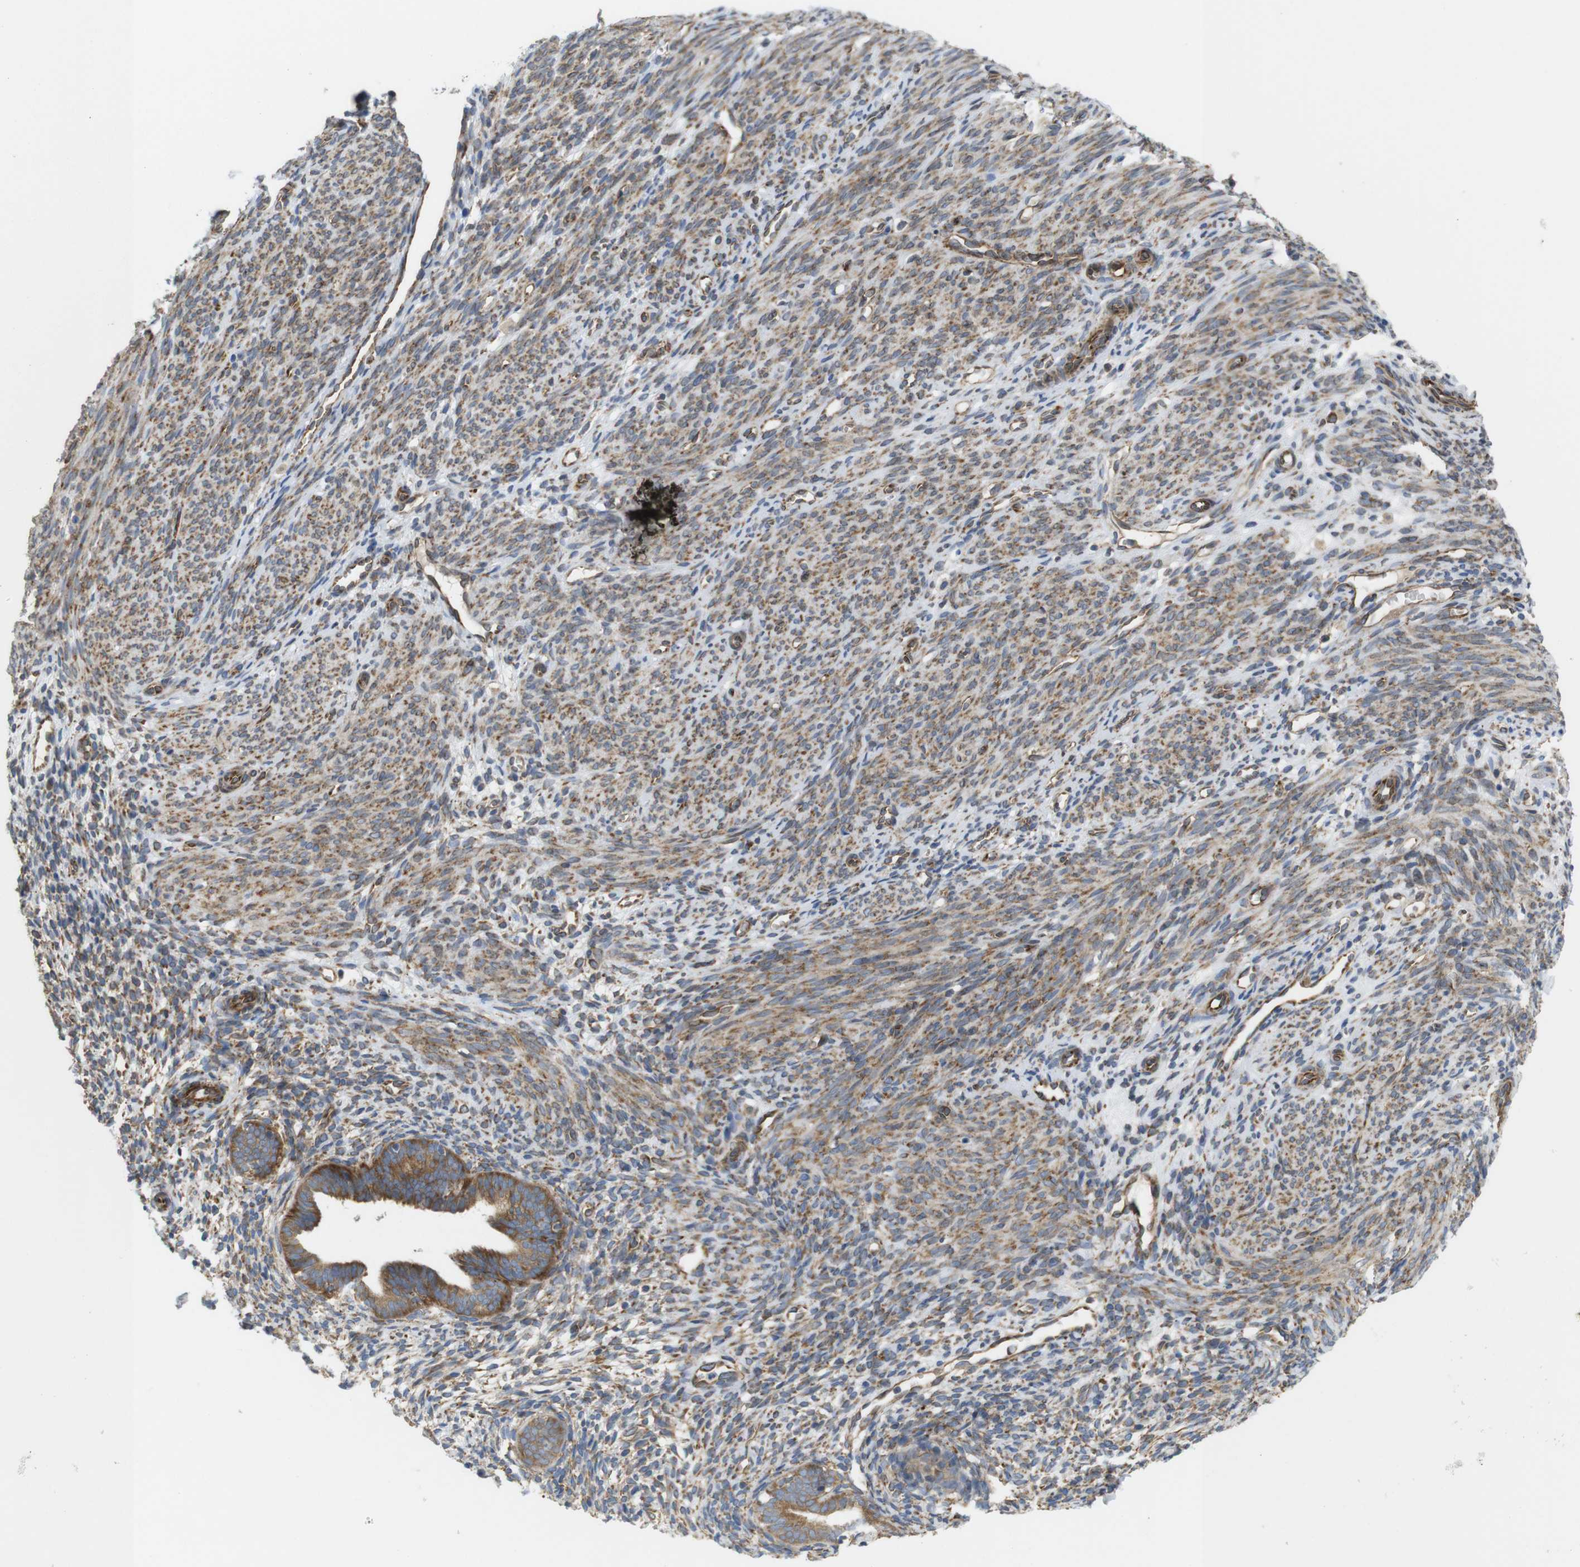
{"staining": {"intensity": "strong", "quantity": "<25%", "location": "cytoplasmic/membranous"}, "tissue": "endometrium", "cell_type": "Cells in endometrial stroma", "image_type": "normal", "snomed": [{"axis": "morphology", "description": "Normal tissue, NOS"}, {"axis": "morphology", "description": "Adenocarcinoma, NOS"}, {"axis": "topography", "description": "Endometrium"}, {"axis": "topography", "description": "Ovary"}], "caption": "Cells in endometrial stroma exhibit strong cytoplasmic/membranous positivity in approximately <25% of cells in benign endometrium.", "gene": "PCNX2", "patient": {"sex": "female", "age": 68}}